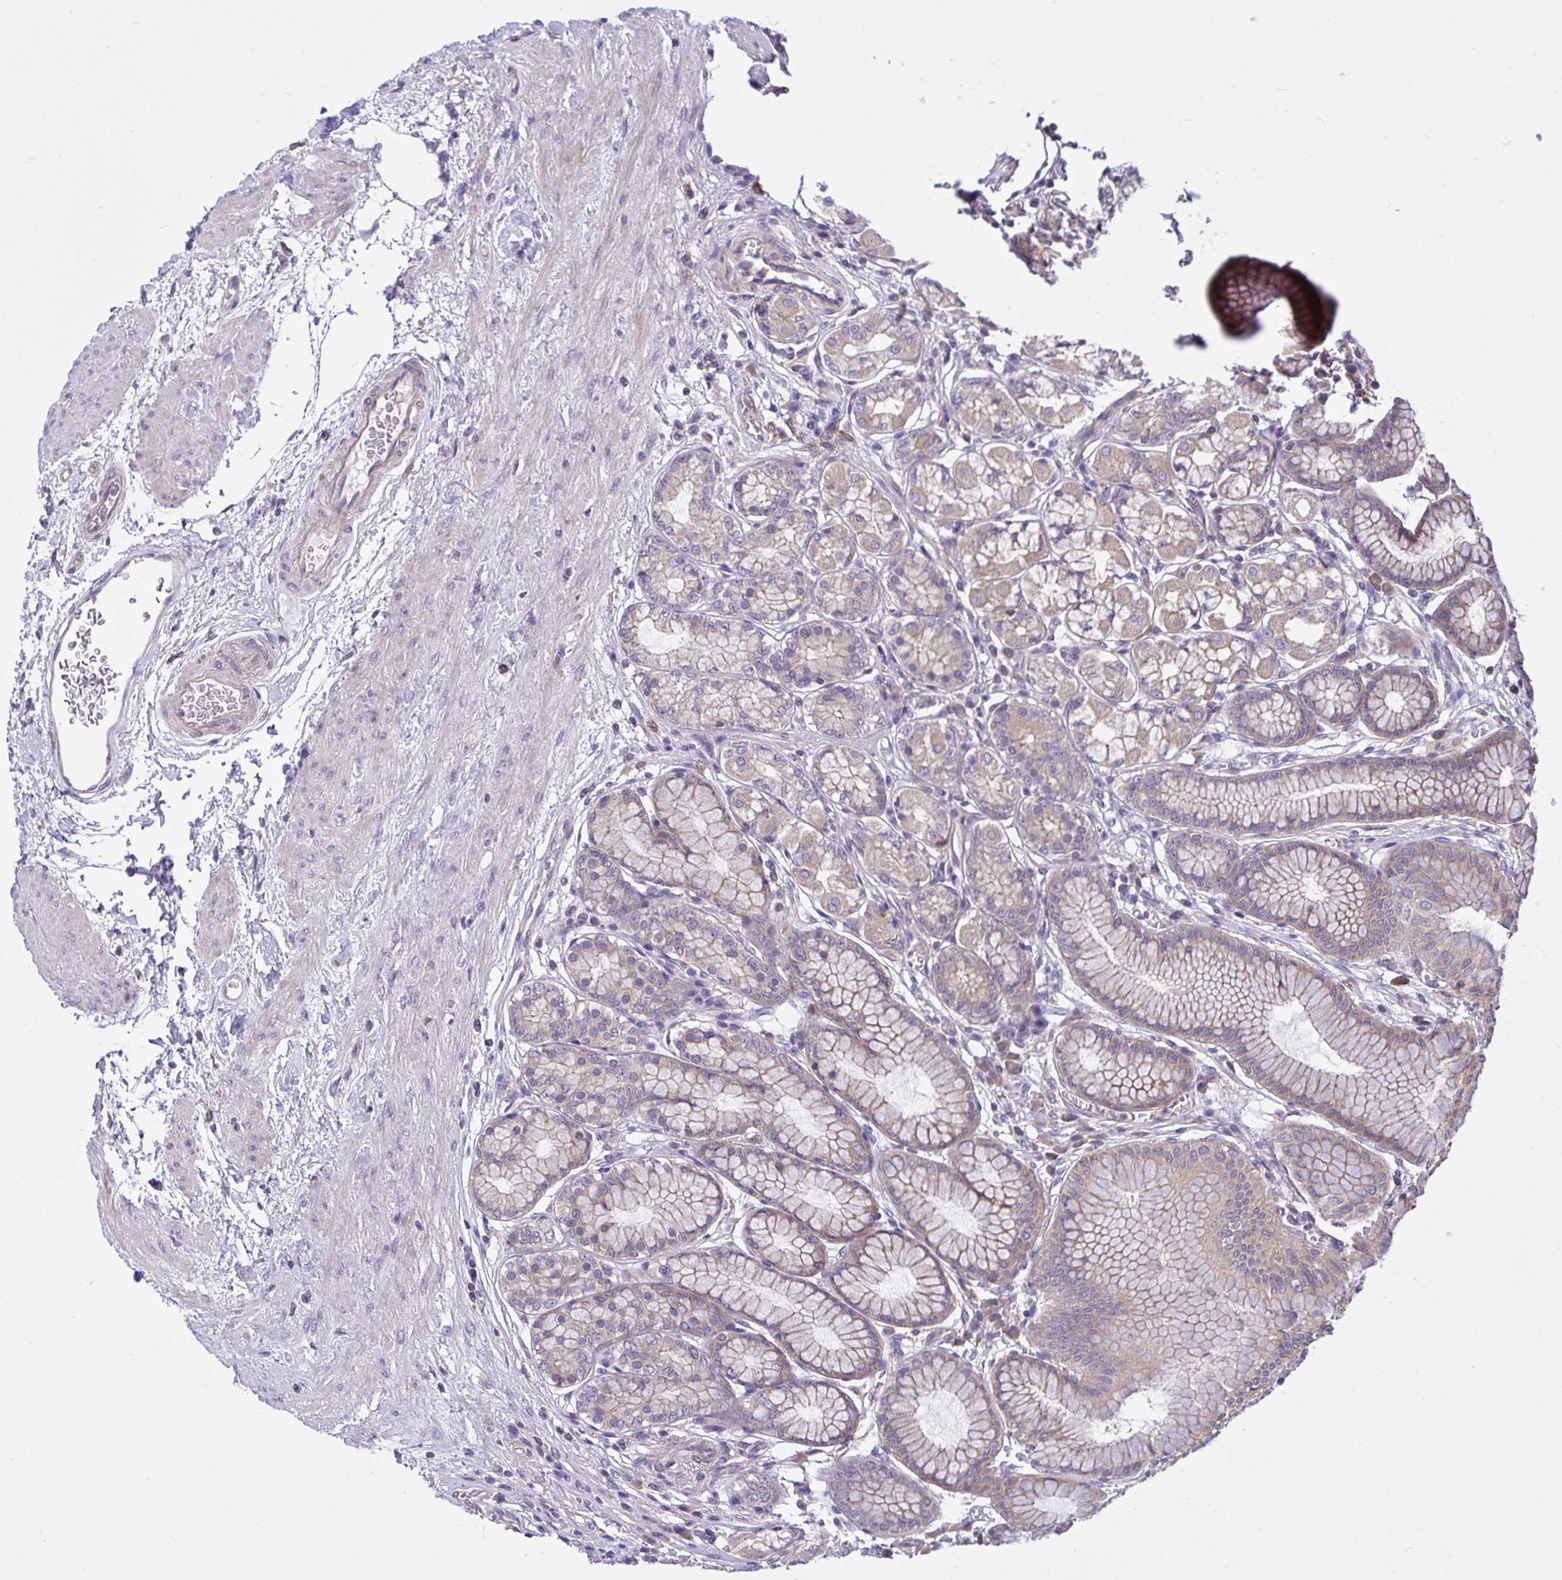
{"staining": {"intensity": "weak", "quantity": "25%-75%", "location": "cytoplasmic/membranous"}, "tissue": "stomach", "cell_type": "Glandular cells", "image_type": "normal", "snomed": [{"axis": "morphology", "description": "Normal tissue, NOS"}, {"axis": "topography", "description": "Stomach"}, {"axis": "topography", "description": "Stomach, lower"}], "caption": "This photomicrograph demonstrates immunohistochemistry (IHC) staining of unremarkable human stomach, with low weak cytoplasmic/membranous expression in approximately 25%-75% of glandular cells.", "gene": "GRB14", "patient": {"sex": "male", "age": 76}}